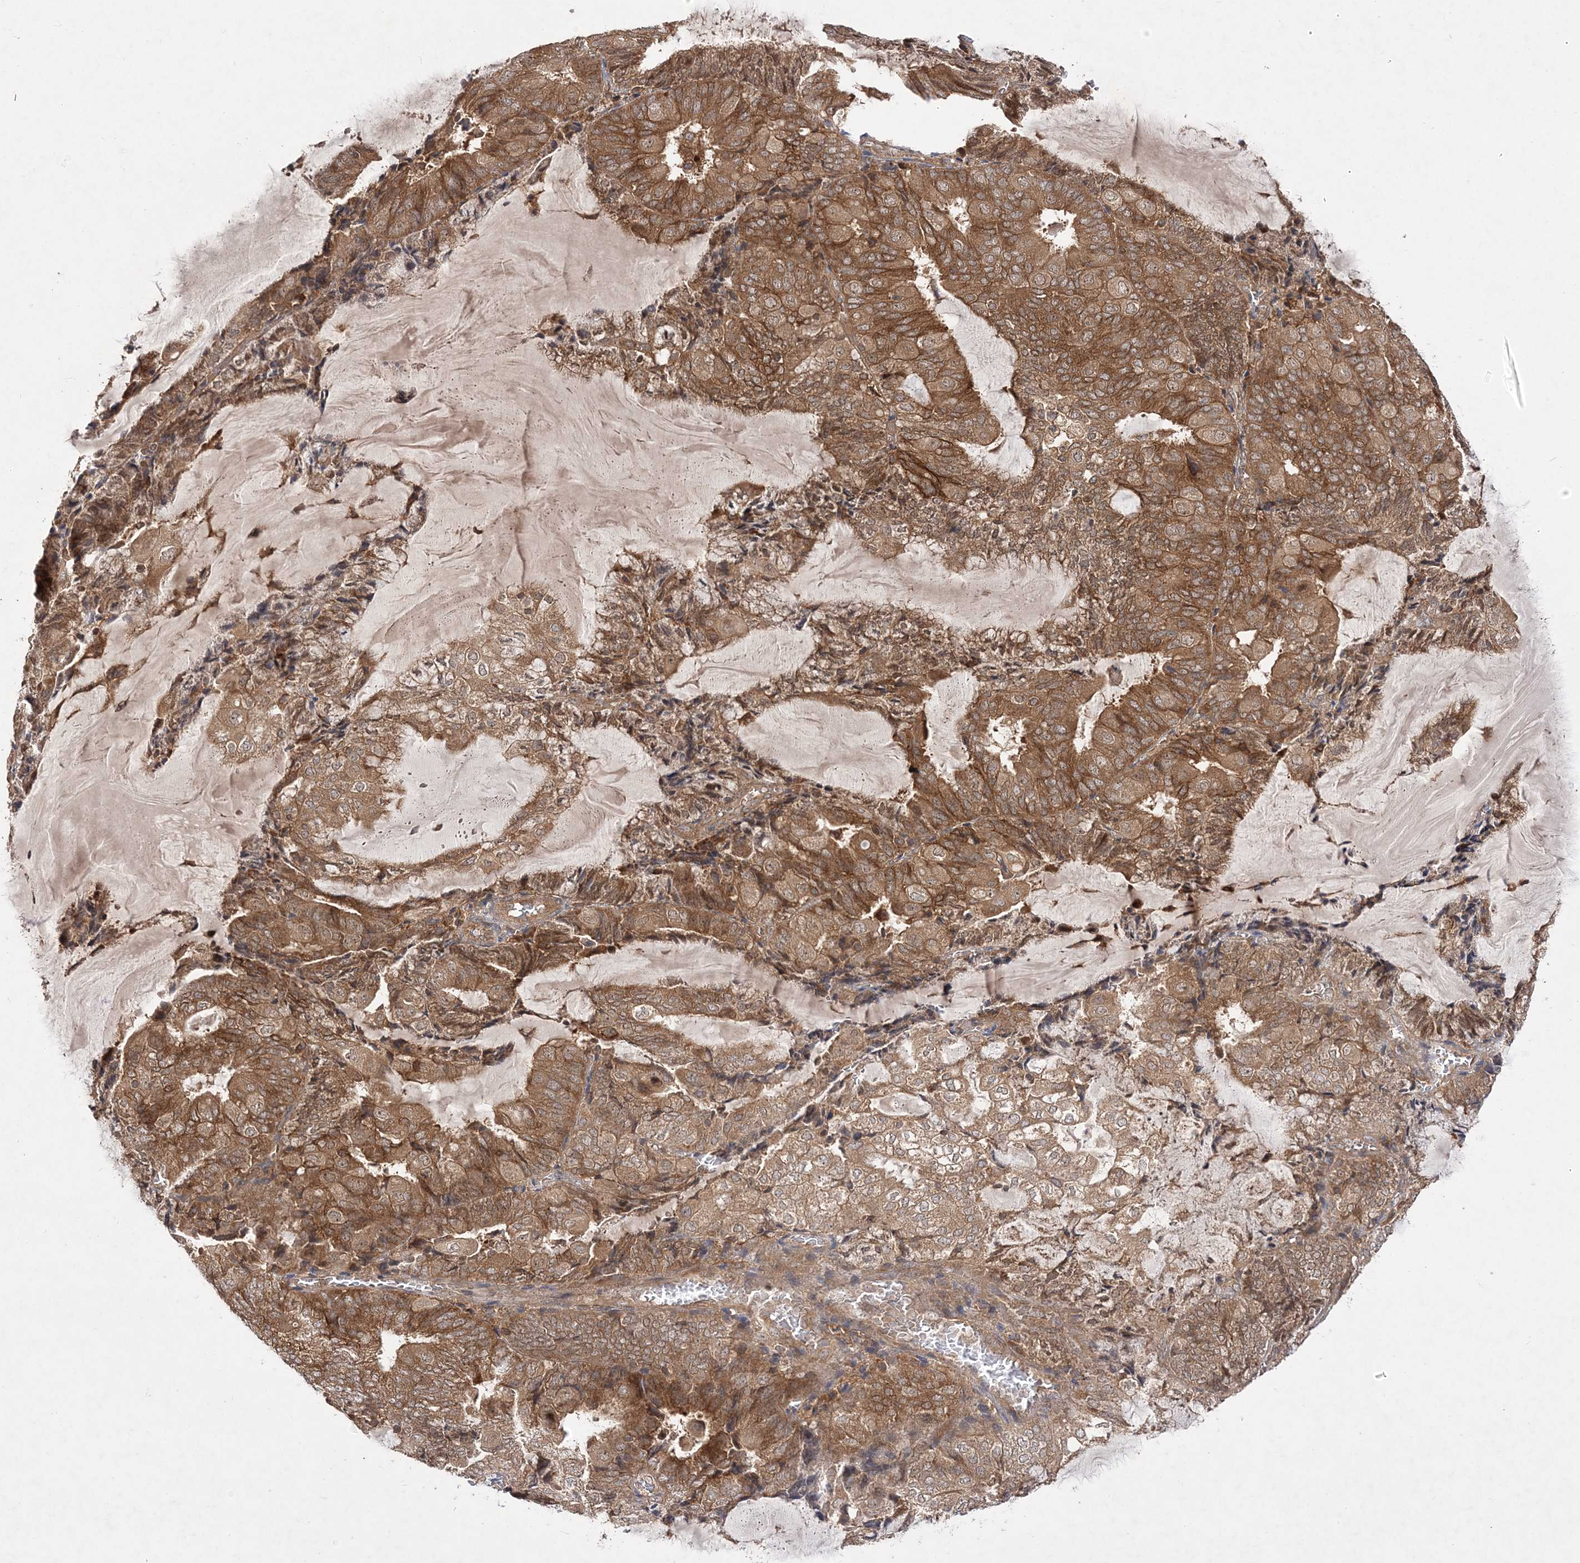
{"staining": {"intensity": "moderate", "quantity": ">75%", "location": "cytoplasmic/membranous"}, "tissue": "endometrial cancer", "cell_type": "Tumor cells", "image_type": "cancer", "snomed": [{"axis": "morphology", "description": "Adenocarcinoma, NOS"}, {"axis": "topography", "description": "Endometrium"}], "caption": "IHC image of neoplastic tissue: adenocarcinoma (endometrial) stained using immunohistochemistry (IHC) reveals medium levels of moderate protein expression localized specifically in the cytoplasmic/membranous of tumor cells, appearing as a cytoplasmic/membranous brown color.", "gene": "TMEM9B", "patient": {"sex": "female", "age": 81}}